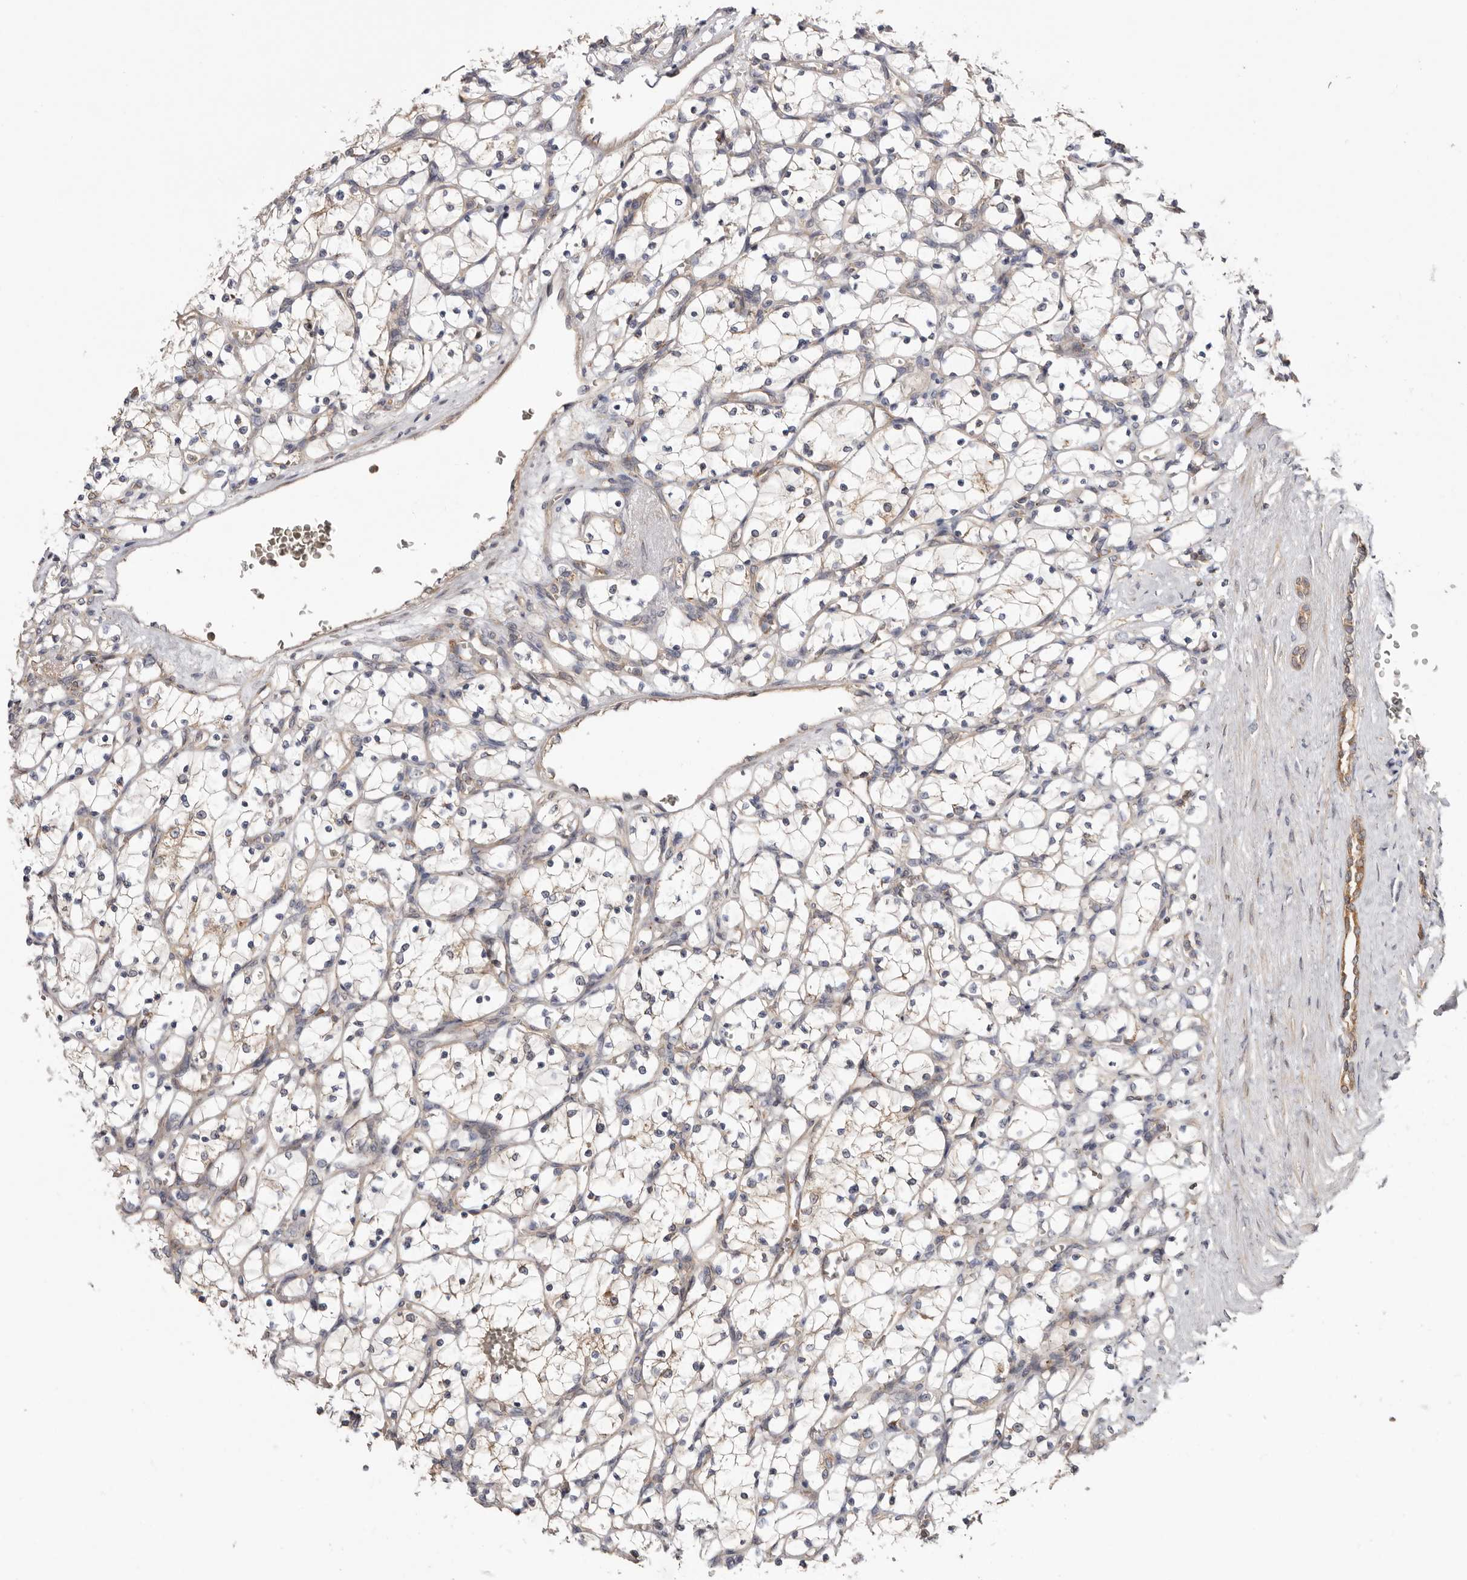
{"staining": {"intensity": "negative", "quantity": "none", "location": "none"}, "tissue": "renal cancer", "cell_type": "Tumor cells", "image_type": "cancer", "snomed": [{"axis": "morphology", "description": "Adenocarcinoma, NOS"}, {"axis": "topography", "description": "Kidney"}], "caption": "Tumor cells show no significant protein positivity in renal cancer. (IHC, brightfield microscopy, high magnification).", "gene": "TMUB1", "patient": {"sex": "female", "age": 69}}